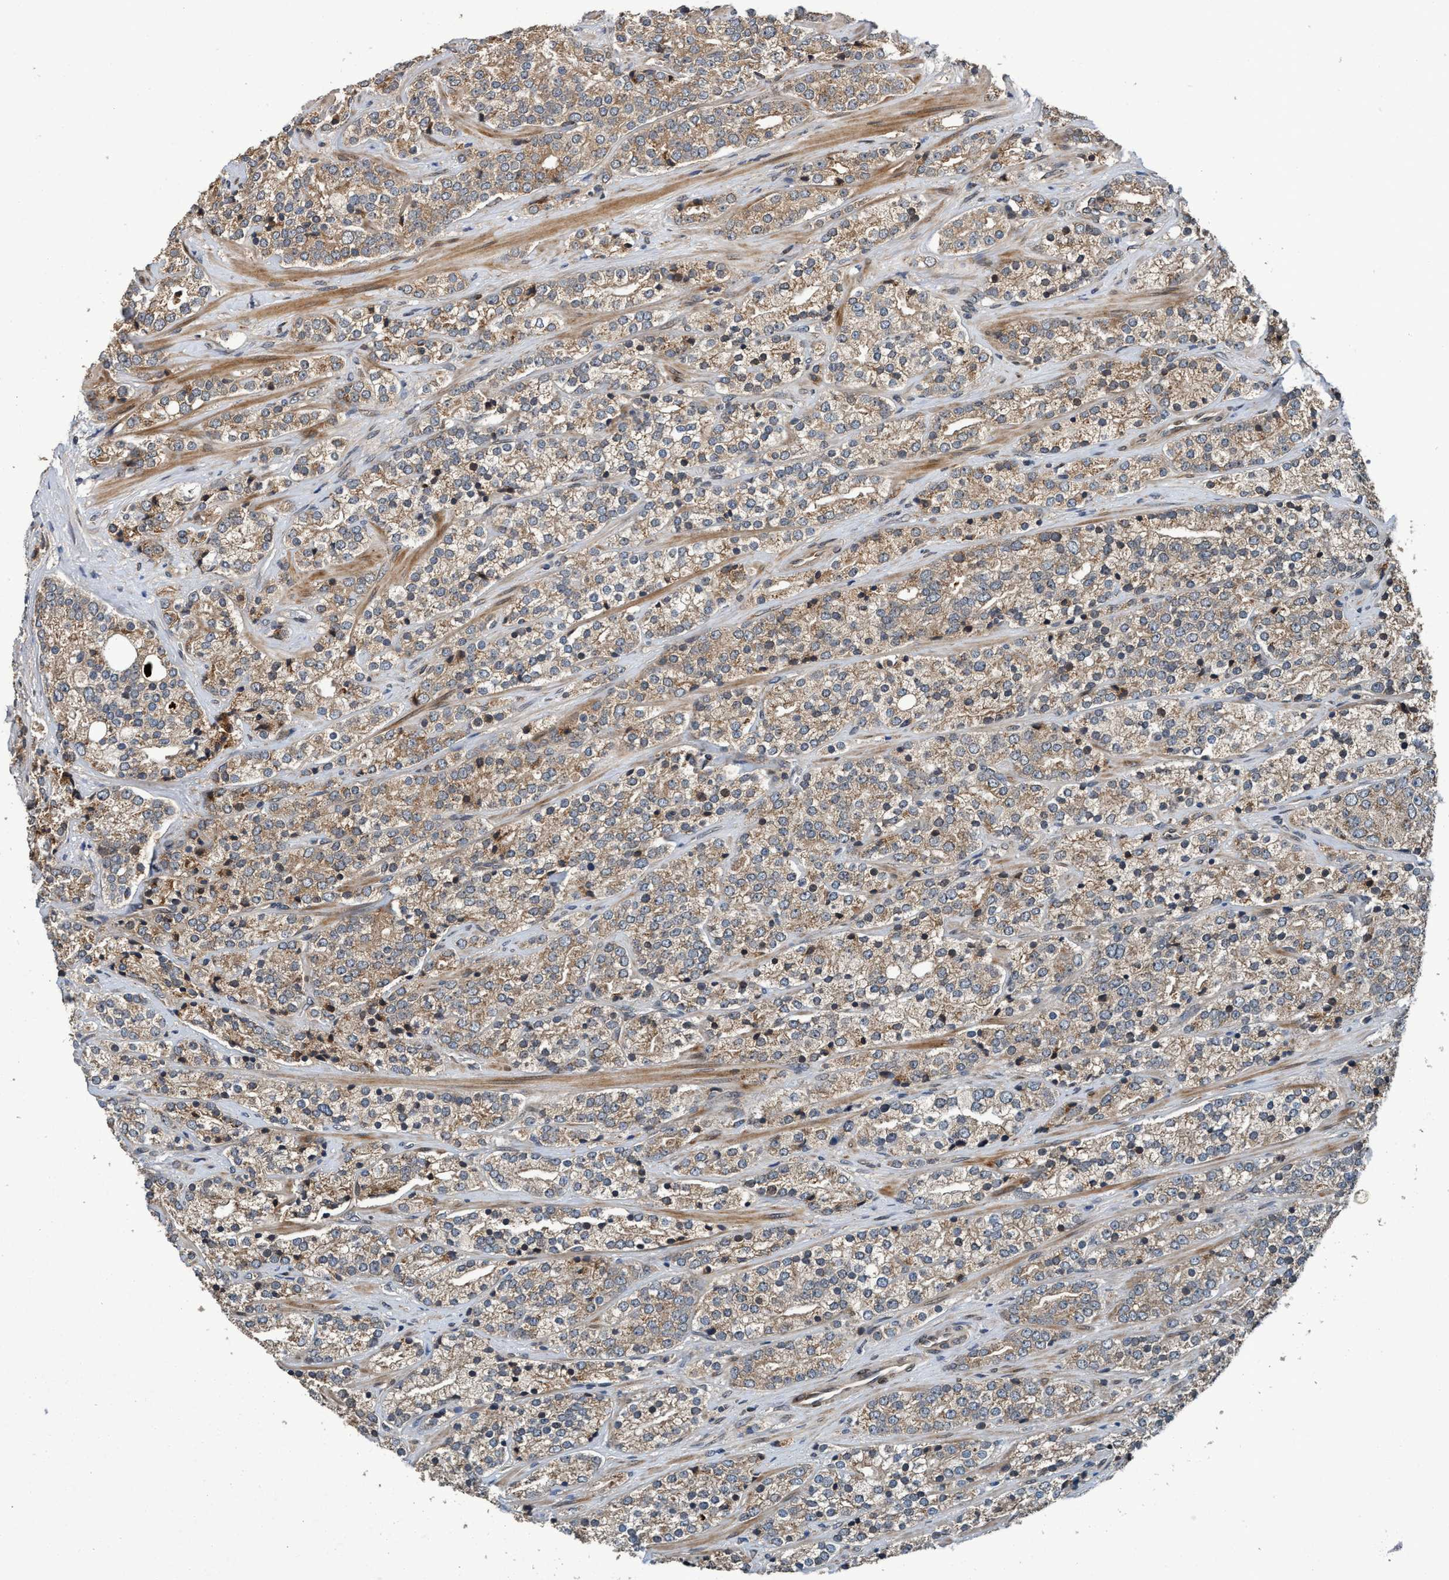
{"staining": {"intensity": "weak", "quantity": ">75%", "location": "cytoplasmic/membranous"}, "tissue": "prostate cancer", "cell_type": "Tumor cells", "image_type": "cancer", "snomed": [{"axis": "morphology", "description": "Adenocarcinoma, High grade"}, {"axis": "topography", "description": "Prostate"}], "caption": "IHC of prostate cancer exhibits low levels of weak cytoplasmic/membranous staining in approximately >75% of tumor cells.", "gene": "MACC1", "patient": {"sex": "male", "age": 71}}